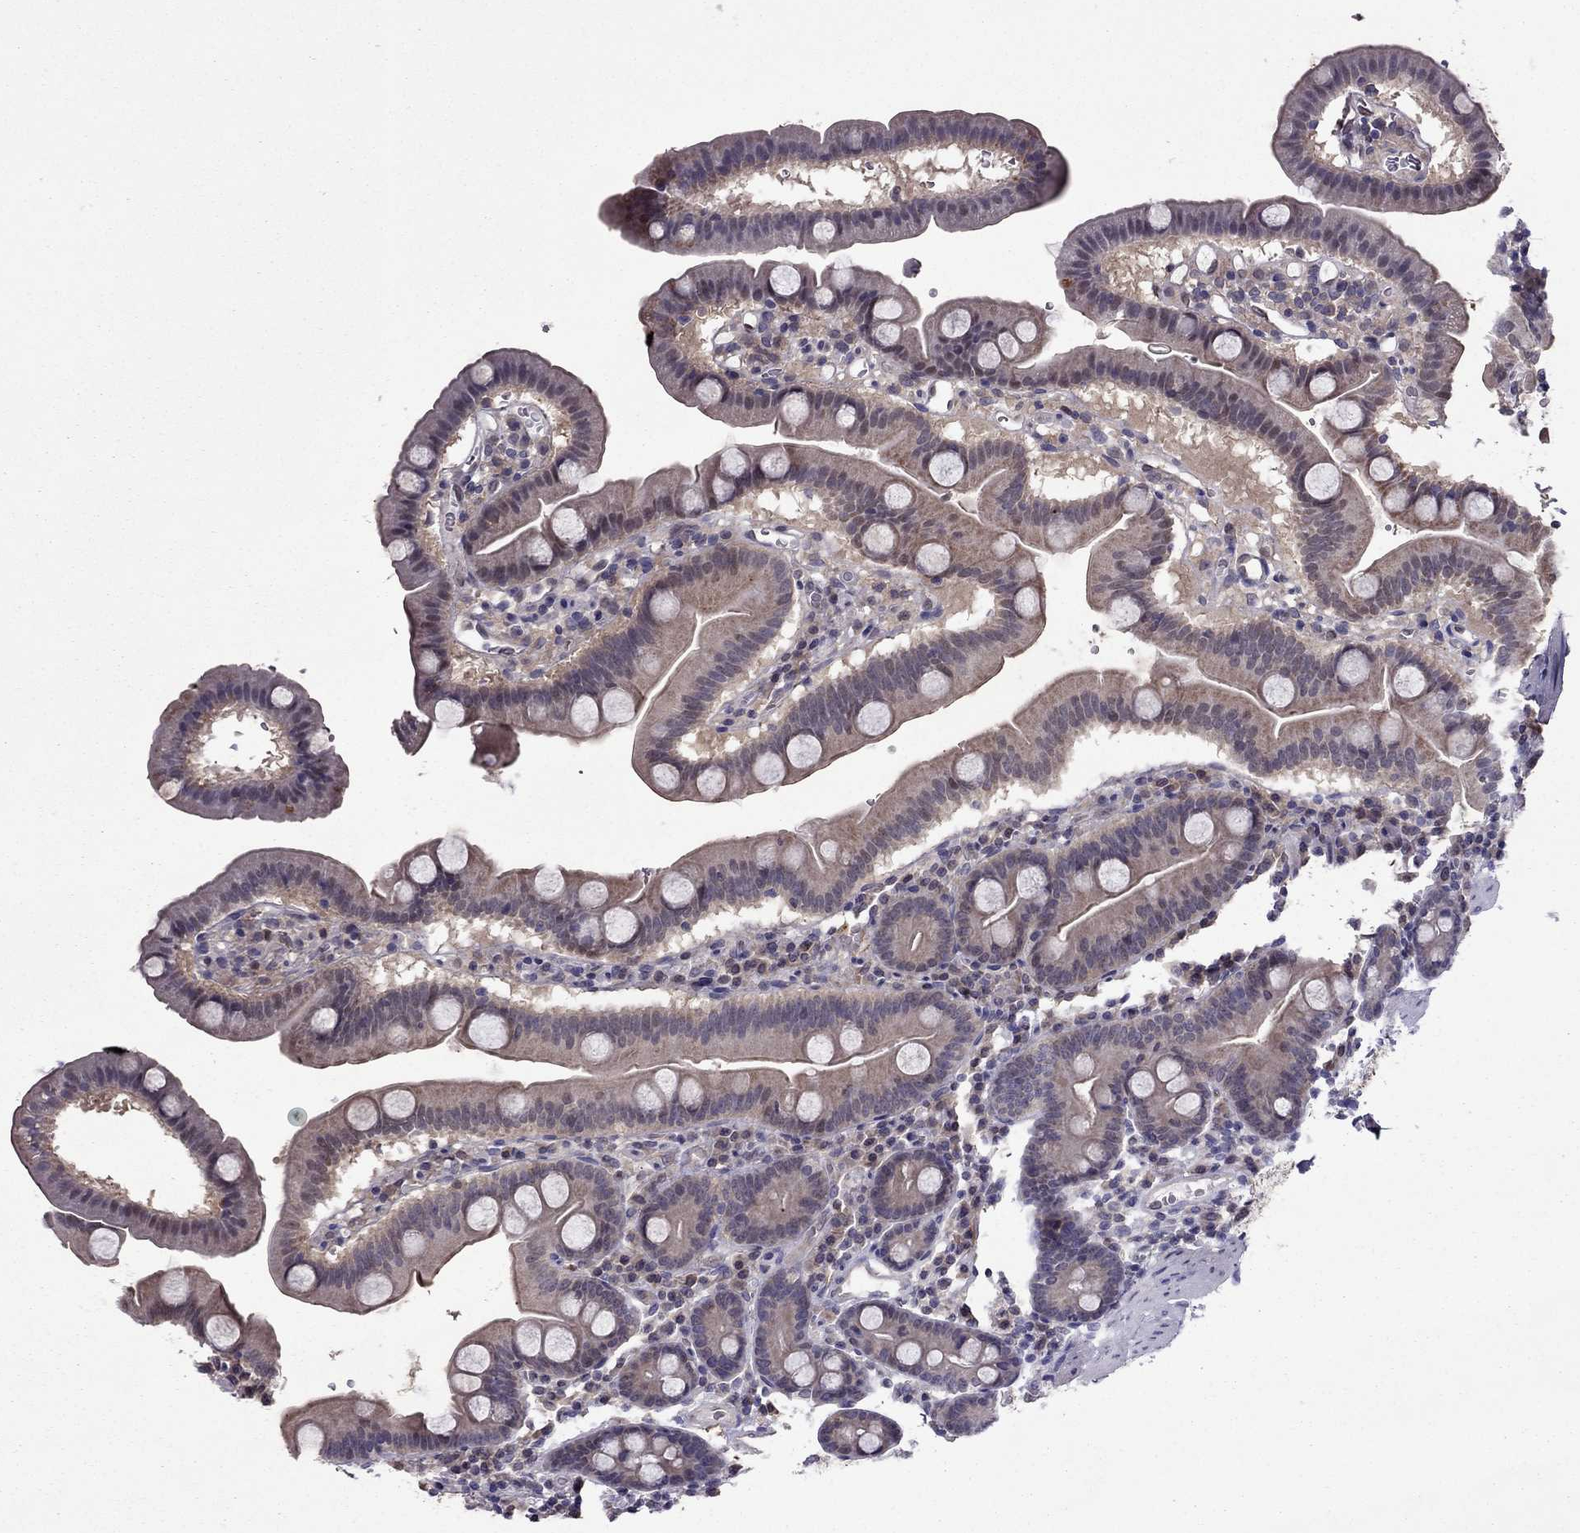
{"staining": {"intensity": "strong", "quantity": "25%-75%", "location": "cytoplasmic/membranous"}, "tissue": "duodenum", "cell_type": "Glandular cells", "image_type": "normal", "snomed": [{"axis": "morphology", "description": "Normal tissue, NOS"}, {"axis": "topography", "description": "Duodenum"}], "caption": "Protein staining of unremarkable duodenum reveals strong cytoplasmic/membranous expression in about 25%-75% of glandular cells.", "gene": "CDK5", "patient": {"sex": "male", "age": 59}}